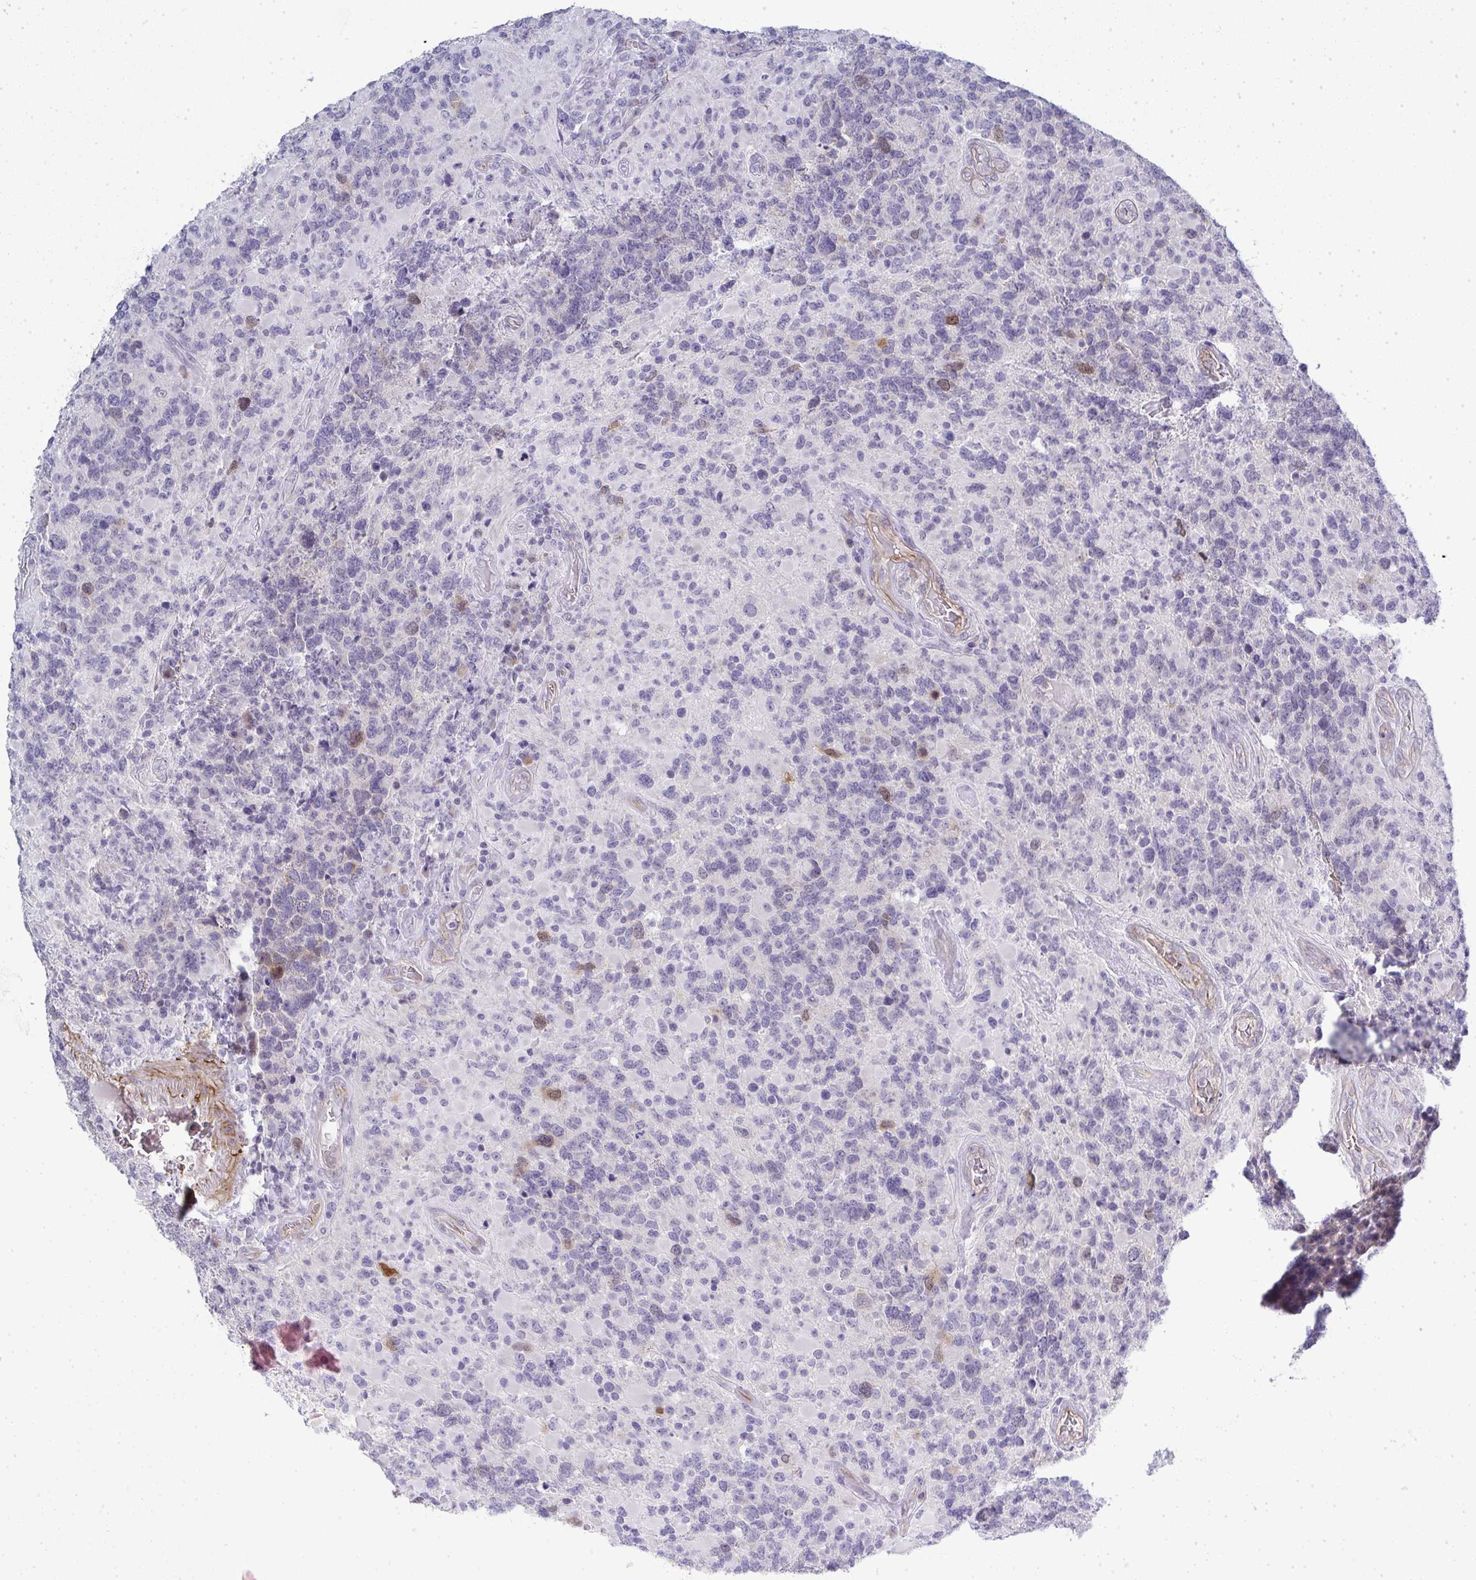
{"staining": {"intensity": "moderate", "quantity": "<25%", "location": "nuclear"}, "tissue": "glioma", "cell_type": "Tumor cells", "image_type": "cancer", "snomed": [{"axis": "morphology", "description": "Glioma, malignant, High grade"}, {"axis": "topography", "description": "Brain"}], "caption": "A brown stain highlights moderate nuclear positivity of a protein in high-grade glioma (malignant) tumor cells.", "gene": "UBE2S", "patient": {"sex": "female", "age": 40}}